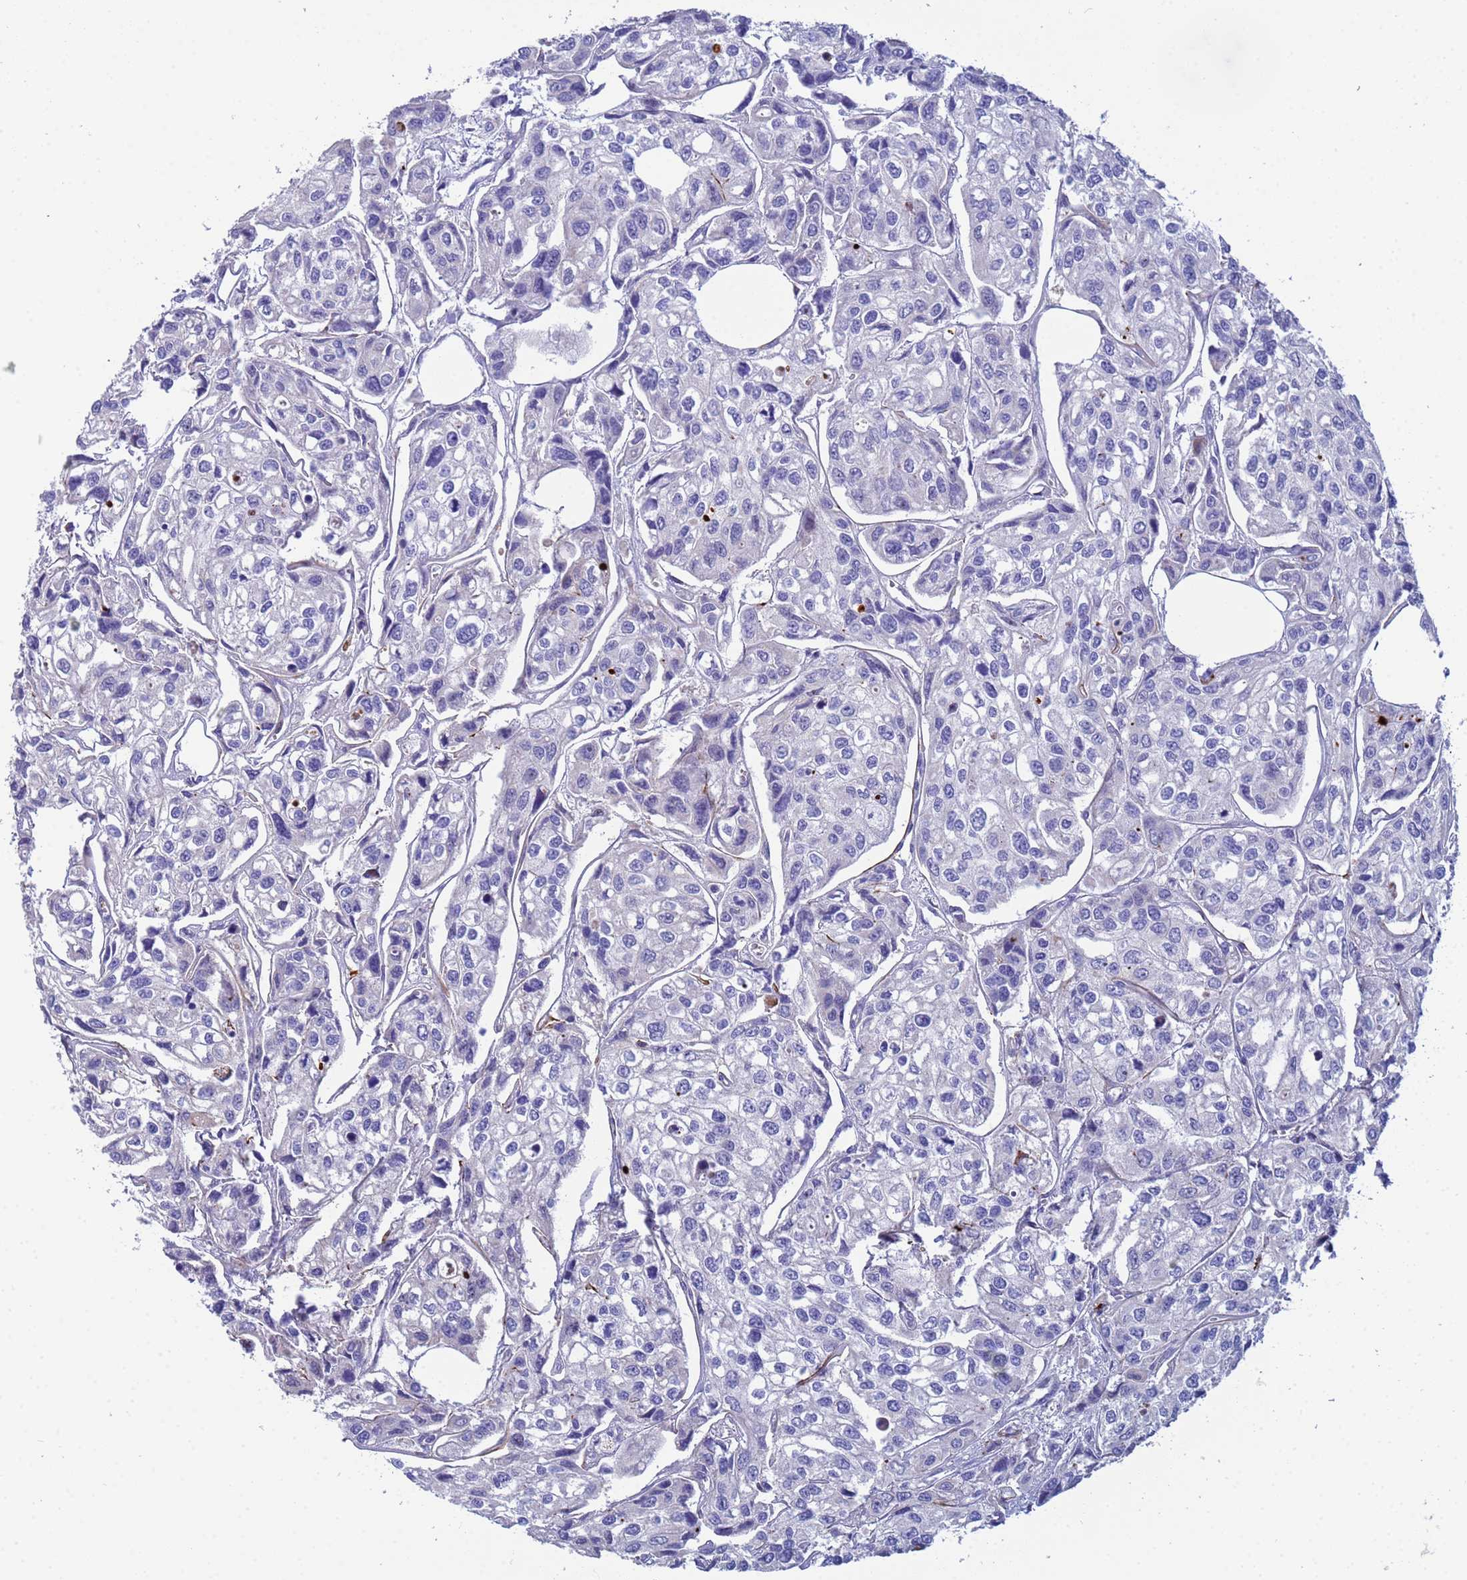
{"staining": {"intensity": "negative", "quantity": "none", "location": "none"}, "tissue": "urothelial cancer", "cell_type": "Tumor cells", "image_type": "cancer", "snomed": [{"axis": "morphology", "description": "Urothelial carcinoma, High grade"}, {"axis": "topography", "description": "Urinary bladder"}], "caption": "A photomicrograph of human urothelial cancer is negative for staining in tumor cells.", "gene": "PPP6R1", "patient": {"sex": "male", "age": 67}}